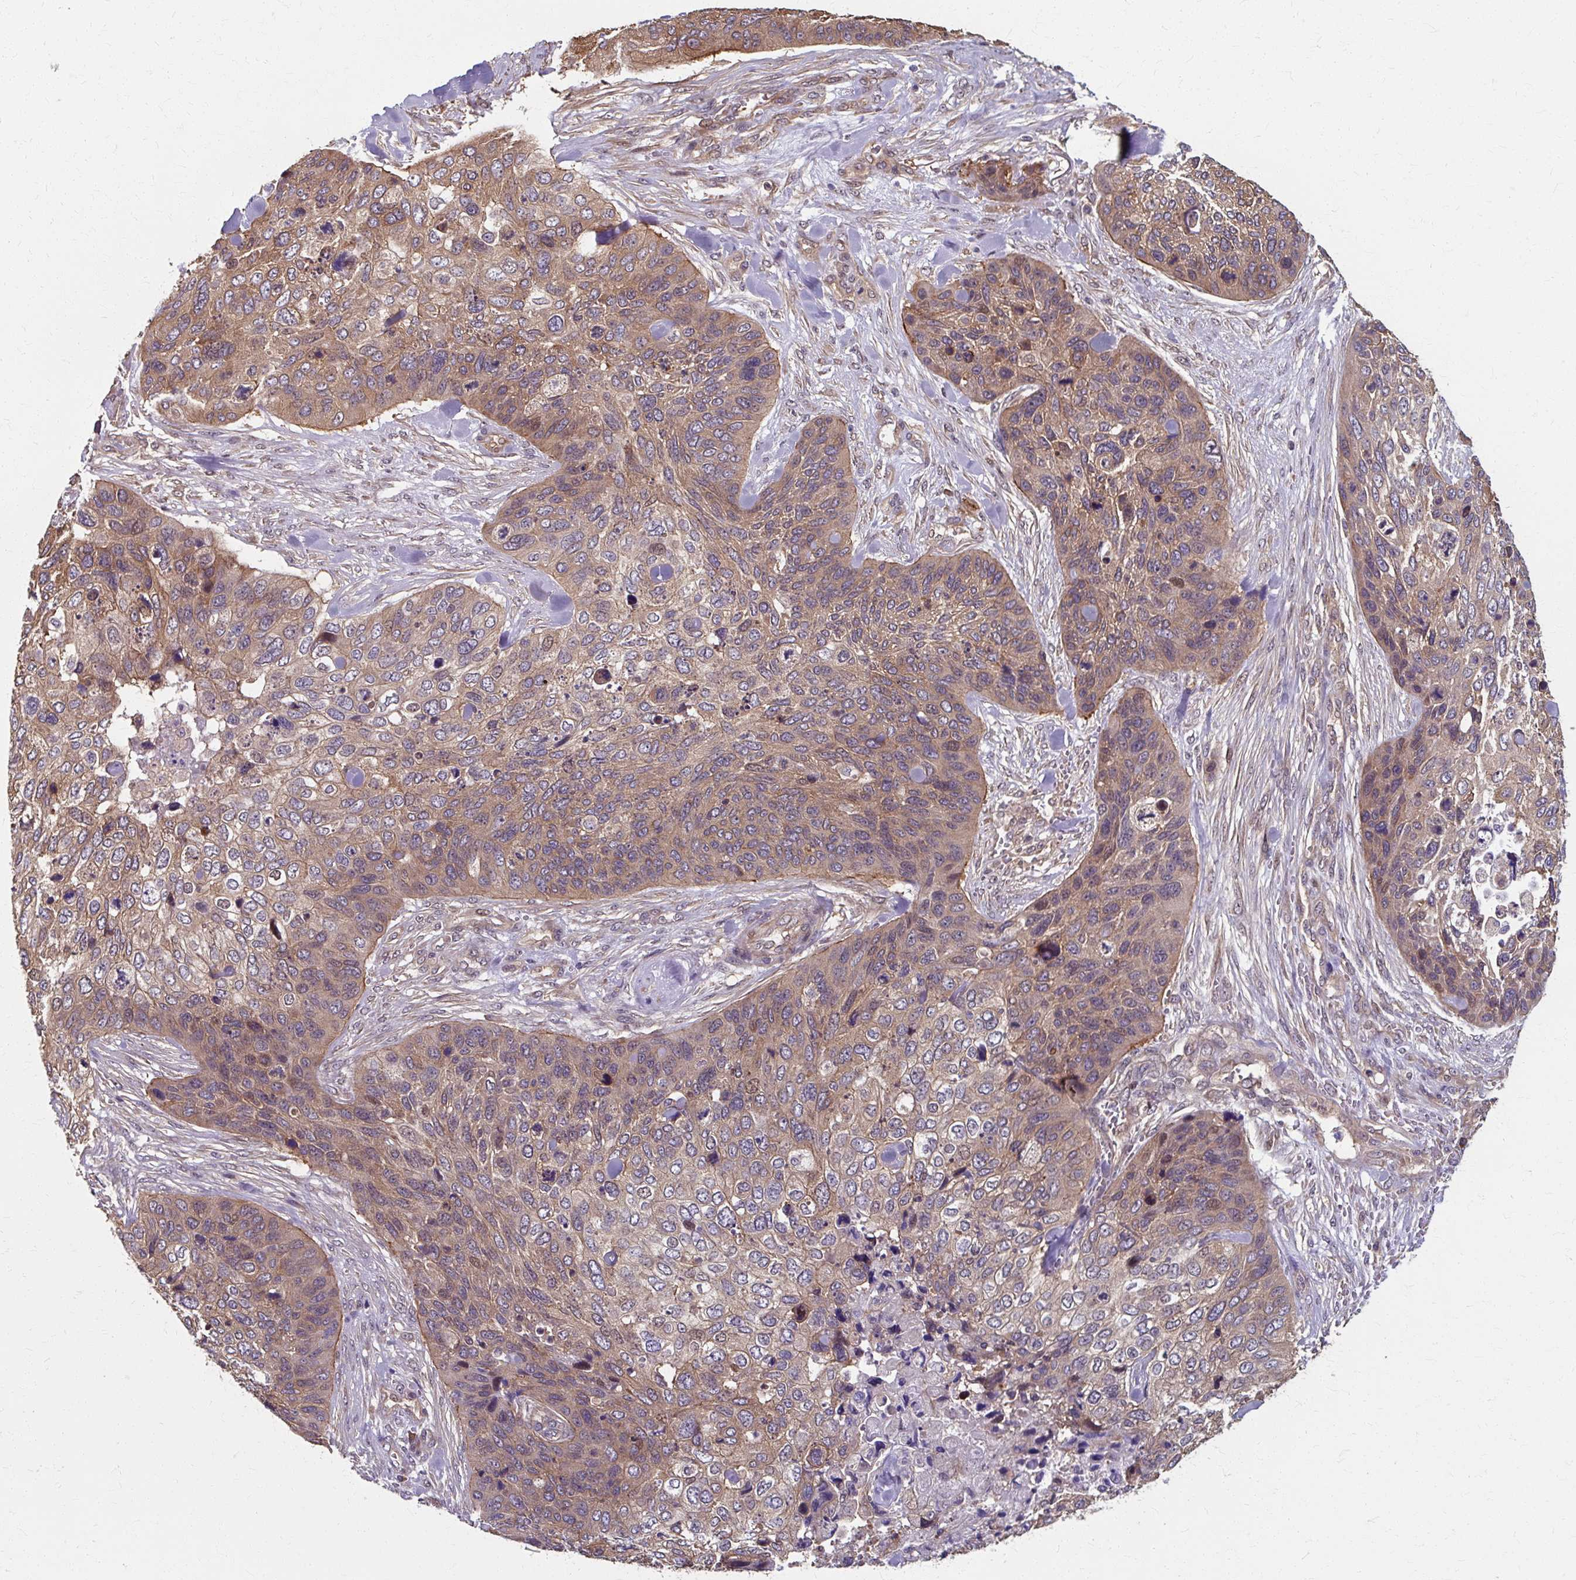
{"staining": {"intensity": "moderate", "quantity": ">75%", "location": "cytoplasmic/membranous,nuclear"}, "tissue": "skin cancer", "cell_type": "Tumor cells", "image_type": "cancer", "snomed": [{"axis": "morphology", "description": "Basal cell carcinoma"}, {"axis": "topography", "description": "Skin"}], "caption": "High-power microscopy captured an immunohistochemistry micrograph of skin cancer, revealing moderate cytoplasmic/membranous and nuclear positivity in about >75% of tumor cells.", "gene": "ZNF555", "patient": {"sex": "female", "age": 74}}